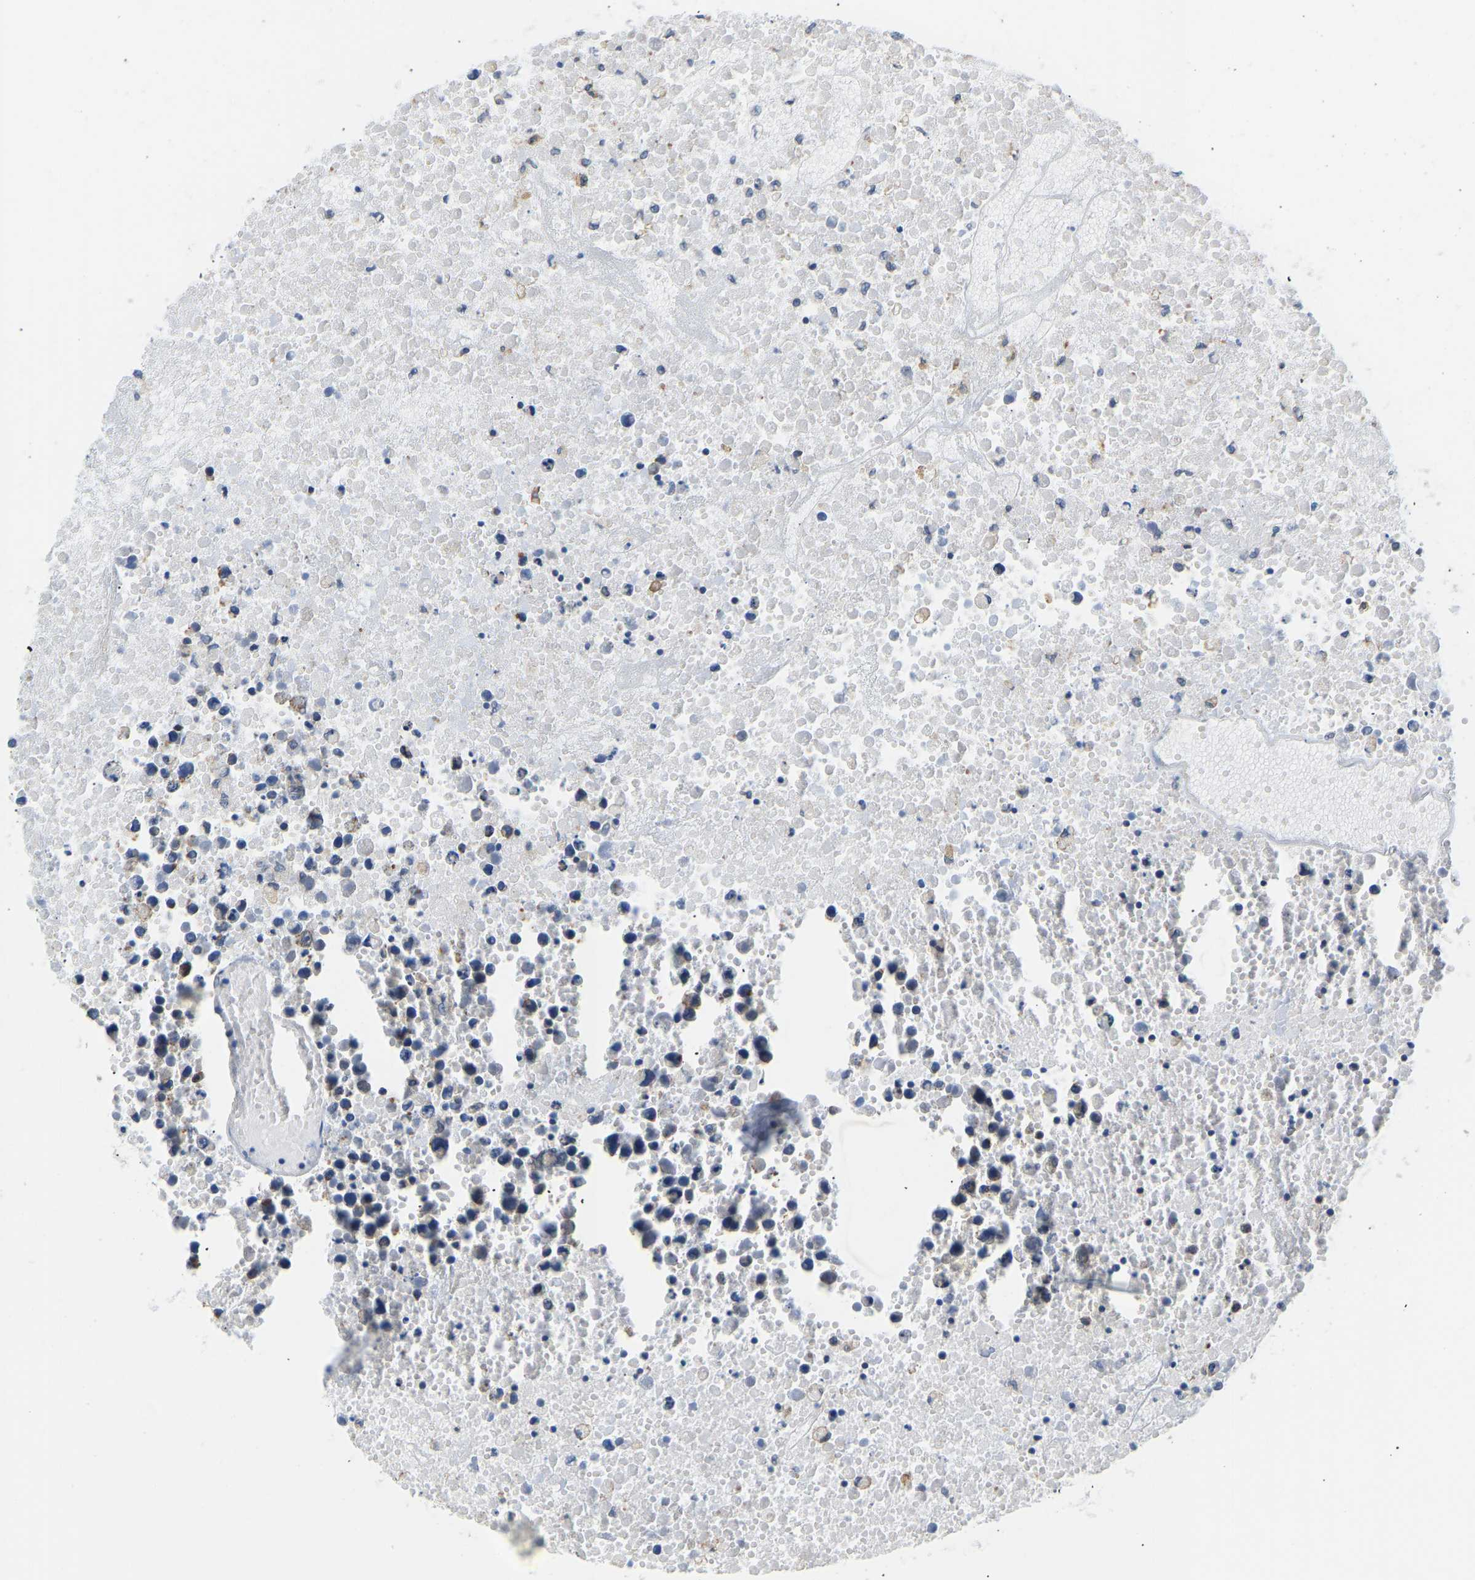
{"staining": {"intensity": "weak", "quantity": "25%-75%", "location": "cytoplasmic/membranous"}, "tissue": "testis cancer", "cell_type": "Tumor cells", "image_type": "cancer", "snomed": [{"axis": "morphology", "description": "Carcinoma, Embryonal, NOS"}, {"axis": "topography", "description": "Testis"}], "caption": "Protein analysis of testis cancer tissue exhibits weak cytoplasmic/membranous positivity in approximately 25%-75% of tumor cells.", "gene": "VRK1", "patient": {"sex": "male", "age": 25}}